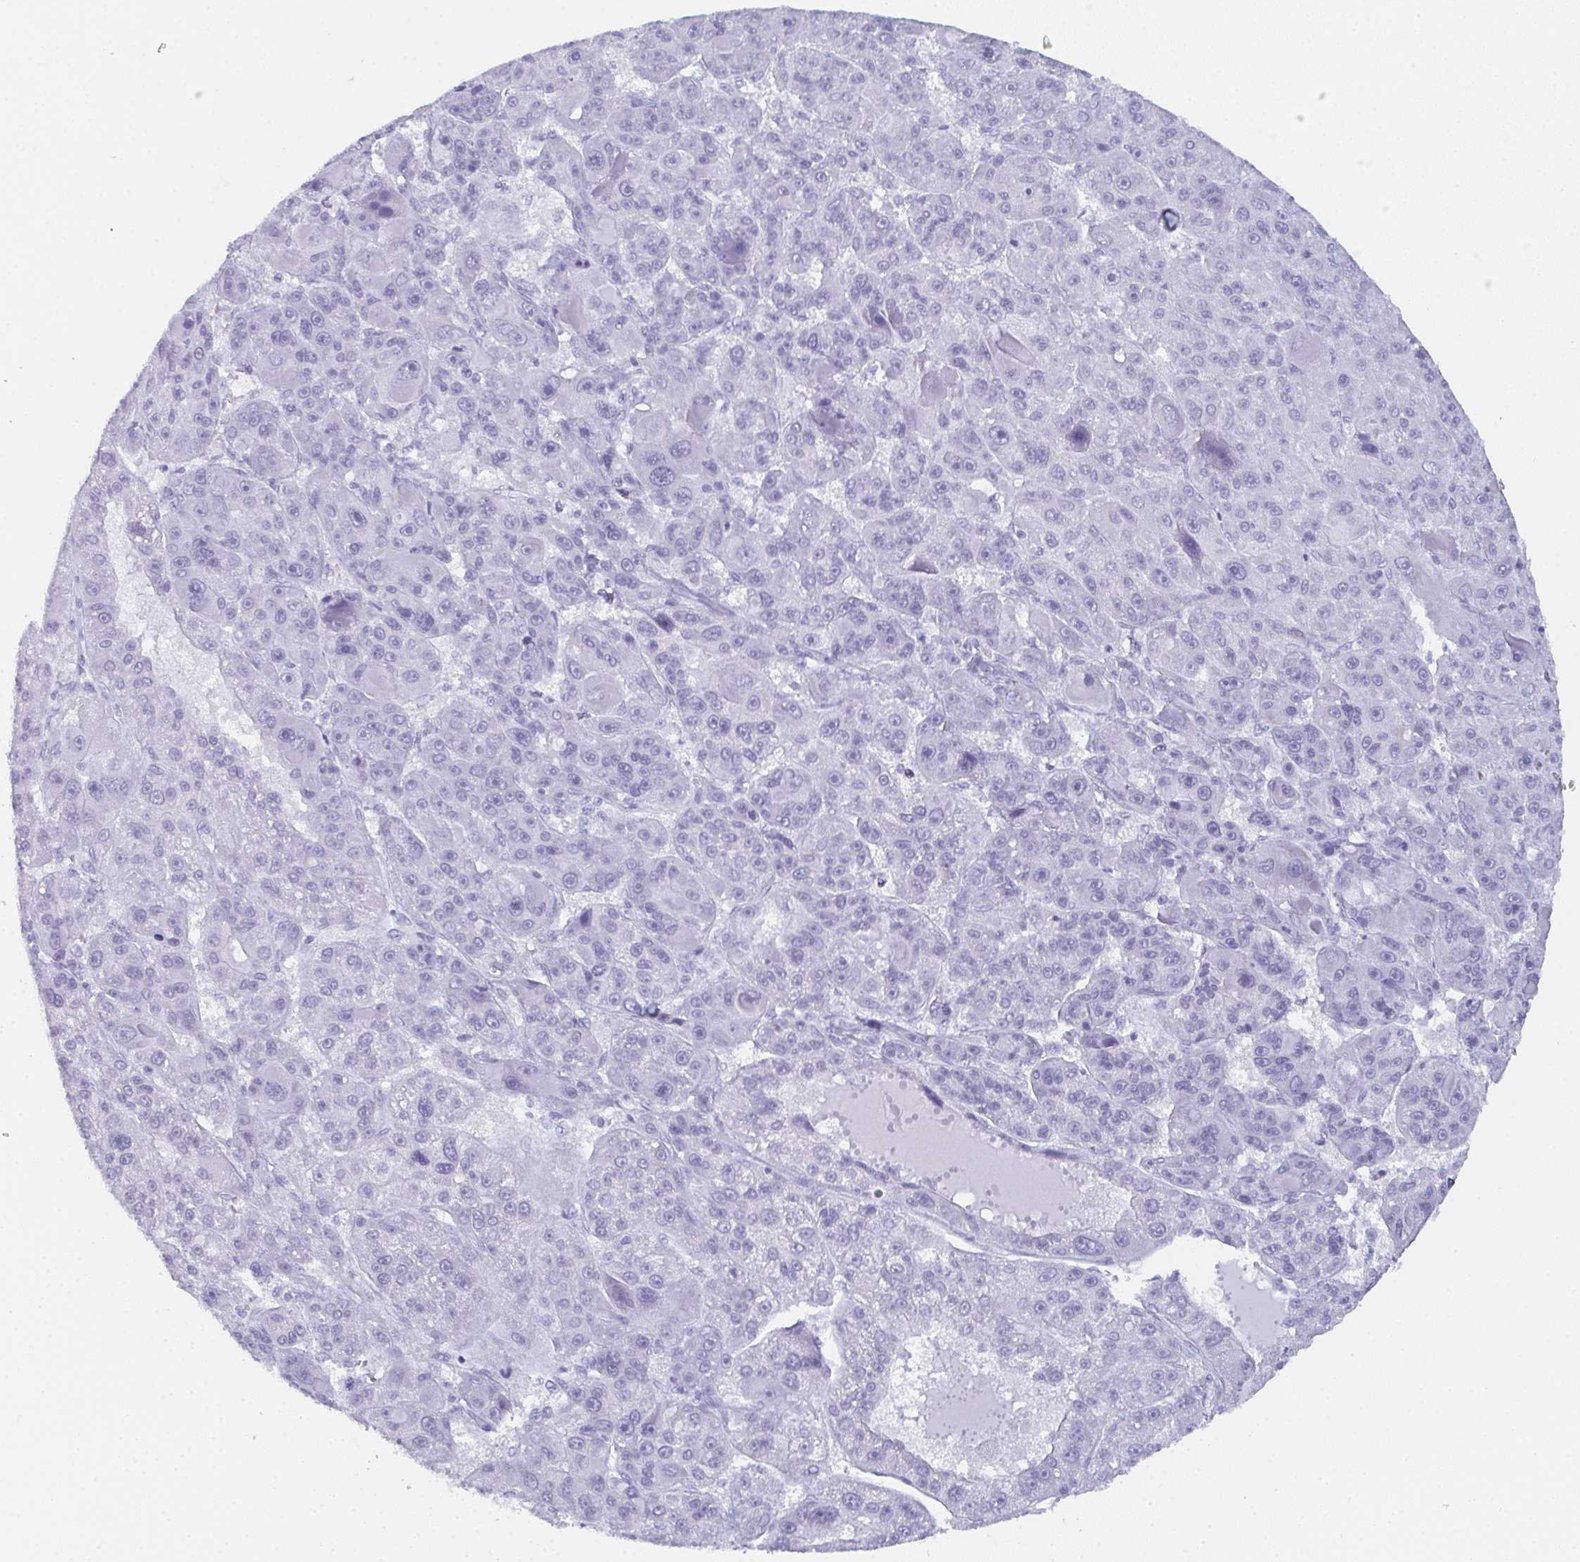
{"staining": {"intensity": "negative", "quantity": "none", "location": "none"}, "tissue": "liver cancer", "cell_type": "Tumor cells", "image_type": "cancer", "snomed": [{"axis": "morphology", "description": "Carcinoma, Hepatocellular, NOS"}, {"axis": "topography", "description": "Liver"}], "caption": "Immunohistochemical staining of hepatocellular carcinoma (liver) displays no significant staining in tumor cells. (DAB immunohistochemistry (IHC), high magnification).", "gene": "PYCR3", "patient": {"sex": "male", "age": 76}}